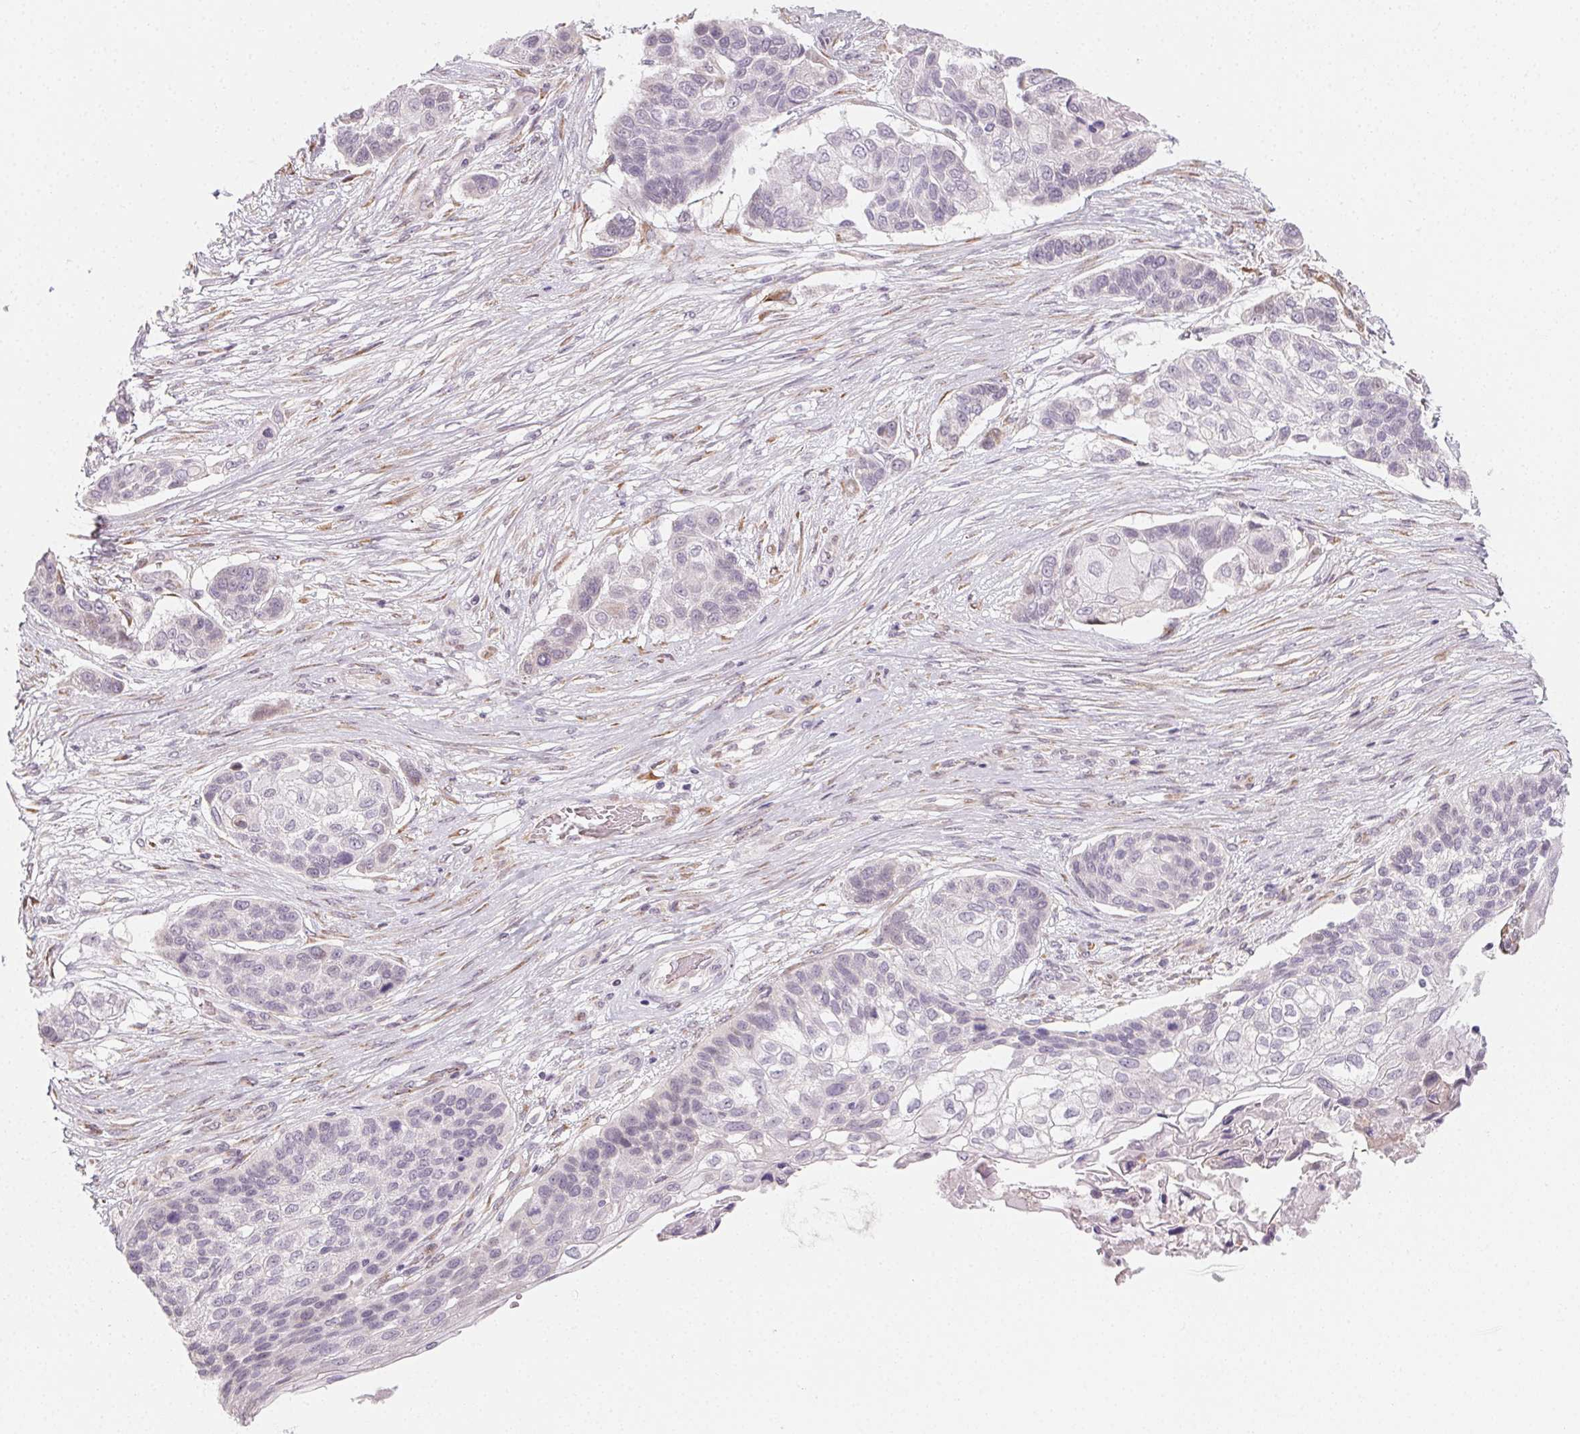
{"staining": {"intensity": "negative", "quantity": "none", "location": "none"}, "tissue": "lung cancer", "cell_type": "Tumor cells", "image_type": "cancer", "snomed": [{"axis": "morphology", "description": "Squamous cell carcinoma, NOS"}, {"axis": "topography", "description": "Lung"}], "caption": "This is an immunohistochemistry photomicrograph of human lung cancer (squamous cell carcinoma). There is no staining in tumor cells.", "gene": "CCDC96", "patient": {"sex": "male", "age": 69}}